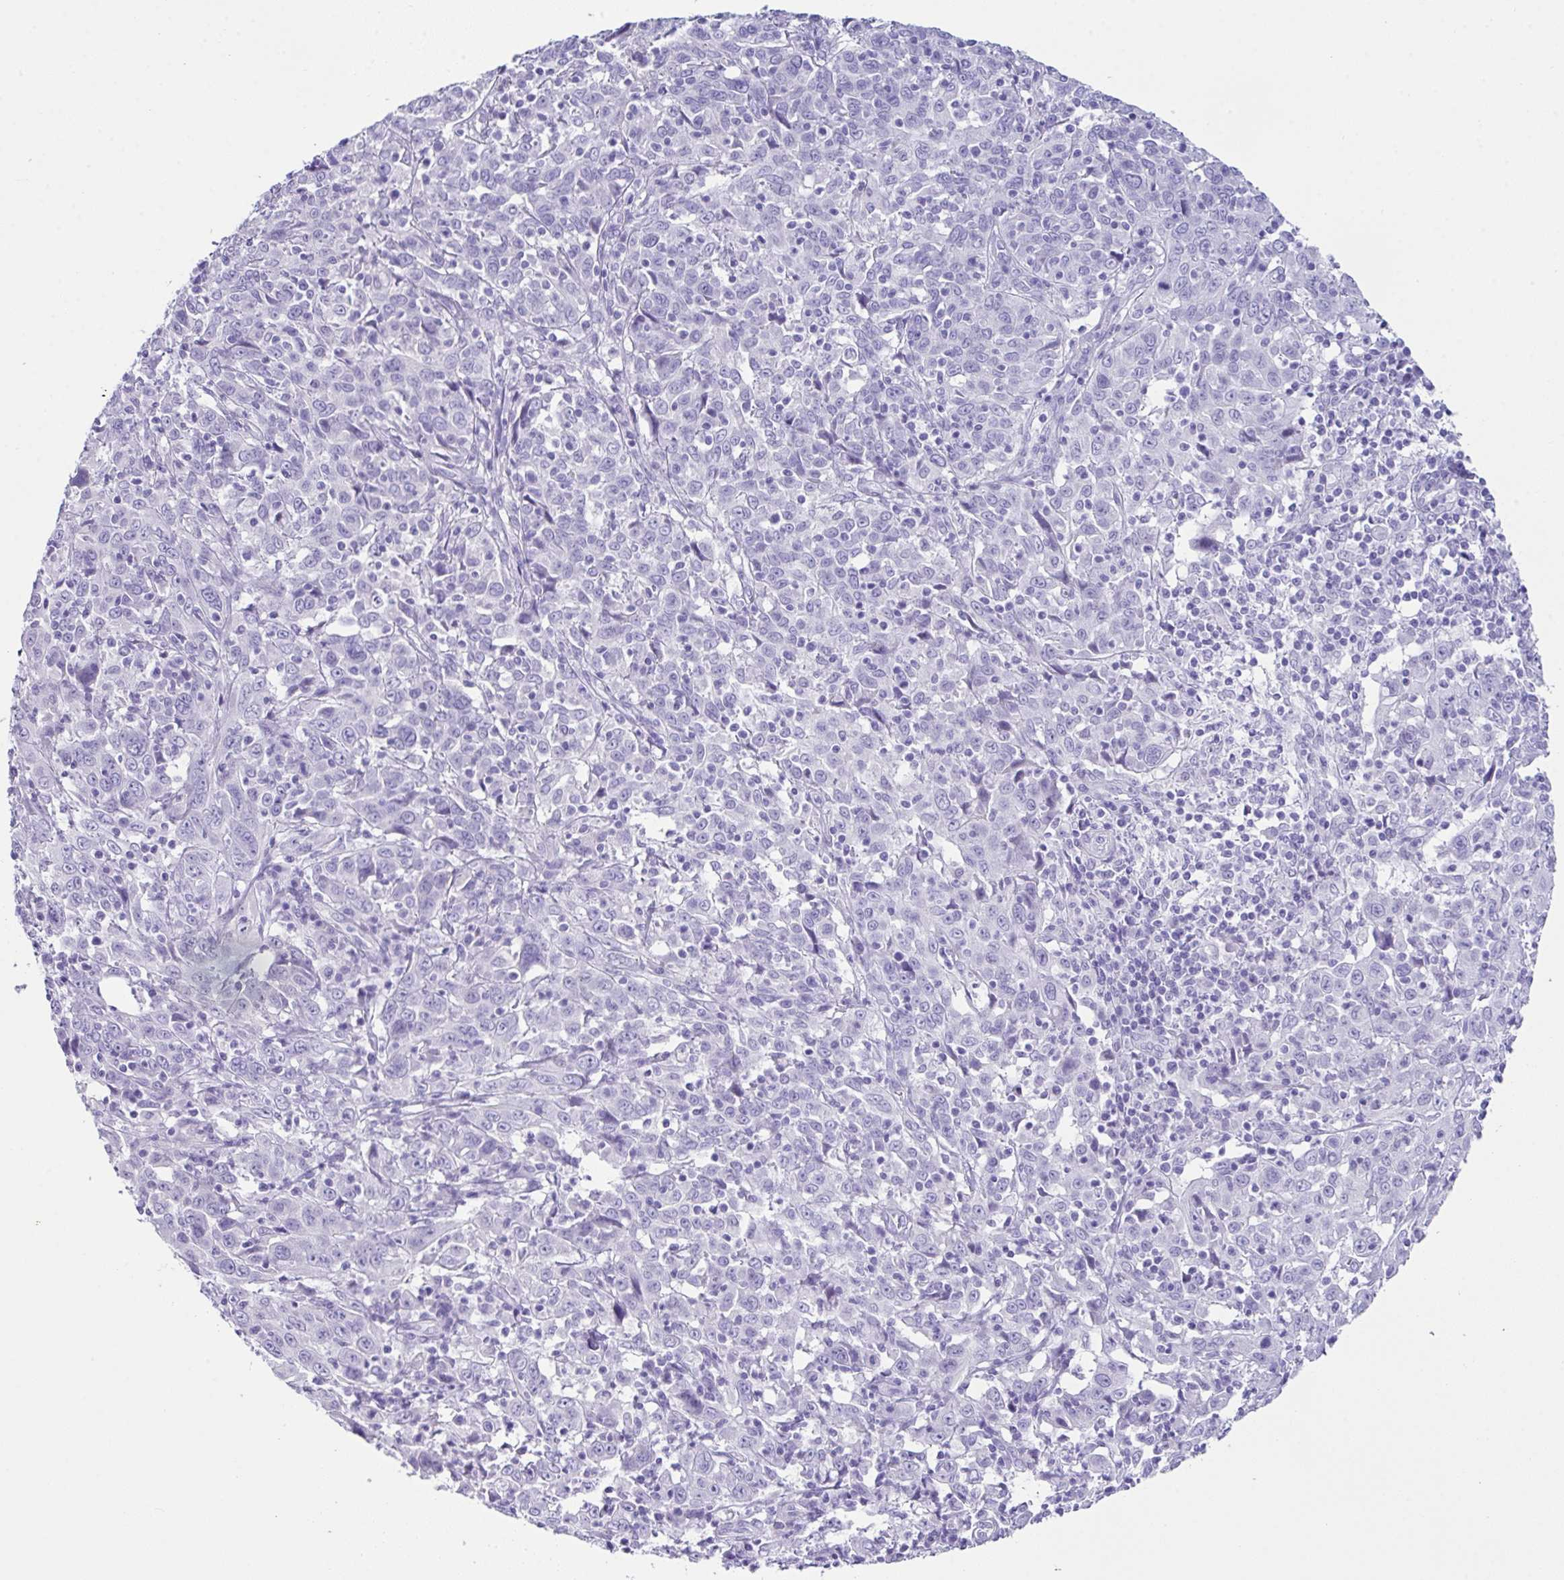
{"staining": {"intensity": "negative", "quantity": "none", "location": "none"}, "tissue": "cervical cancer", "cell_type": "Tumor cells", "image_type": "cancer", "snomed": [{"axis": "morphology", "description": "Squamous cell carcinoma, NOS"}, {"axis": "topography", "description": "Cervix"}], "caption": "The image displays no significant staining in tumor cells of cervical cancer (squamous cell carcinoma). (DAB (3,3'-diaminobenzidine) IHC, high magnification).", "gene": "LGALS4", "patient": {"sex": "female", "age": 46}}